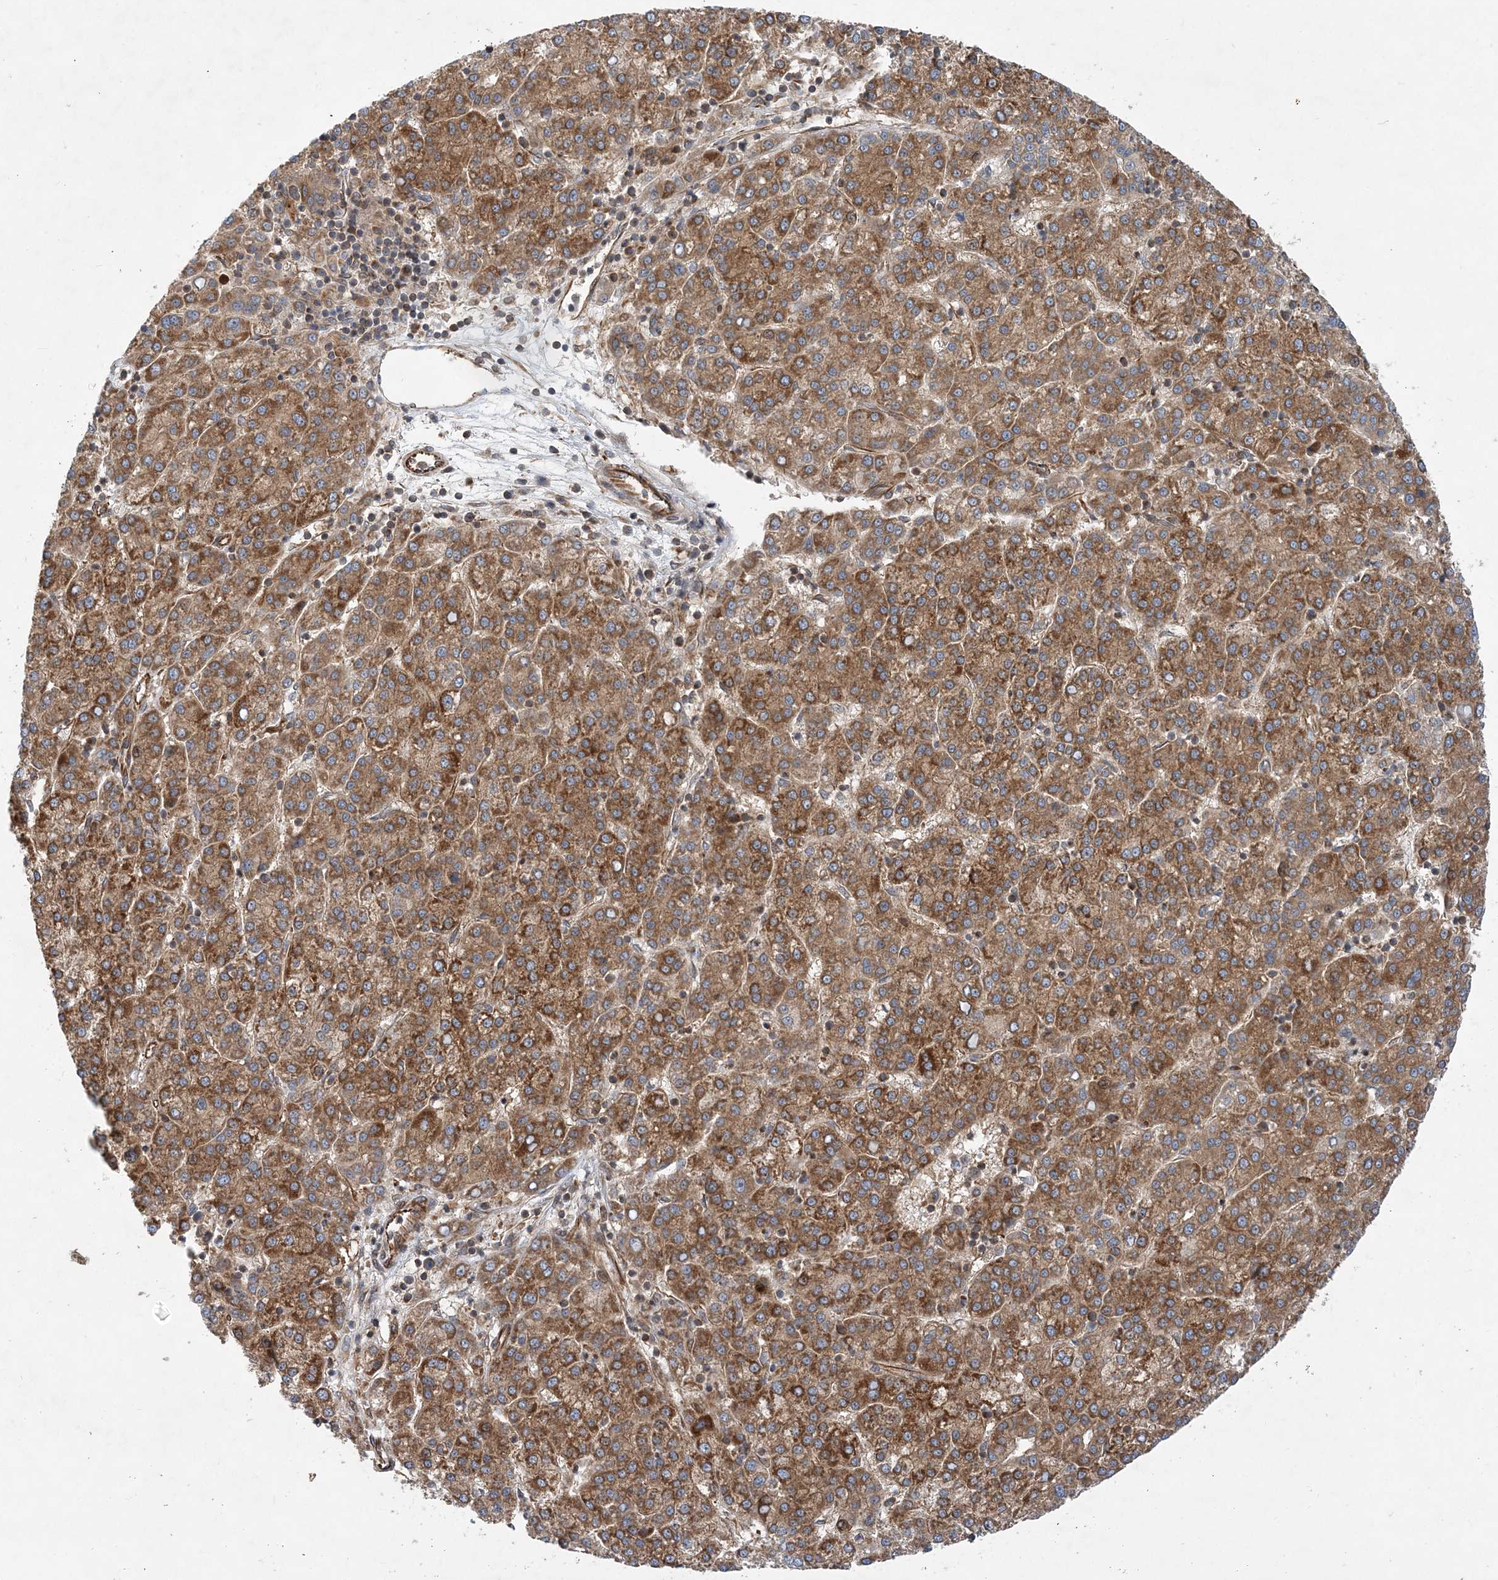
{"staining": {"intensity": "moderate", "quantity": ">75%", "location": "cytoplasmic/membranous"}, "tissue": "liver cancer", "cell_type": "Tumor cells", "image_type": "cancer", "snomed": [{"axis": "morphology", "description": "Carcinoma, Hepatocellular, NOS"}, {"axis": "topography", "description": "Liver"}], "caption": "Liver hepatocellular carcinoma was stained to show a protein in brown. There is medium levels of moderate cytoplasmic/membranous expression in approximately >75% of tumor cells.", "gene": "FAM114A2", "patient": {"sex": "female", "age": 58}}